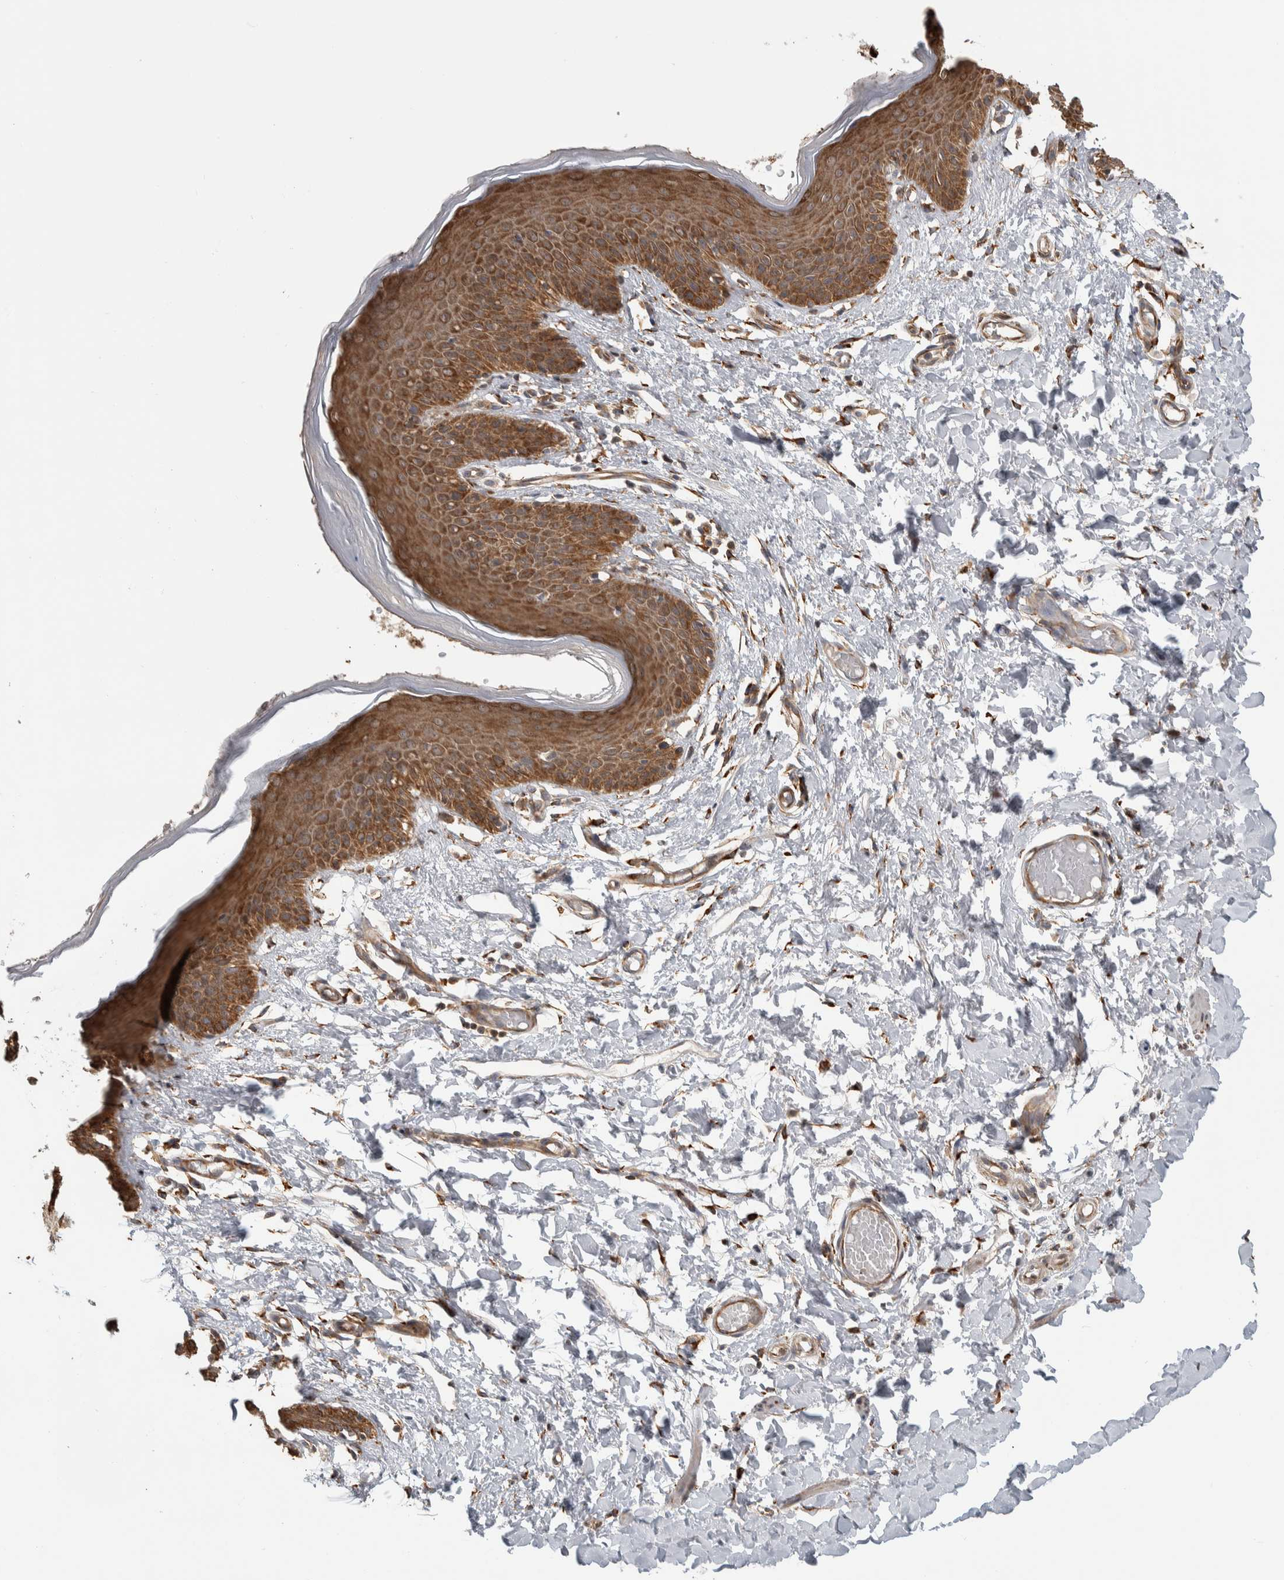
{"staining": {"intensity": "strong", "quantity": ">75%", "location": "cytoplasmic/membranous"}, "tissue": "skin", "cell_type": "Epidermal cells", "image_type": "normal", "snomed": [{"axis": "morphology", "description": "Normal tissue, NOS"}, {"axis": "topography", "description": "Vulva"}], "caption": "Epidermal cells demonstrate high levels of strong cytoplasmic/membranous positivity in about >75% of cells in benign skin. The protein is shown in brown color, while the nuclei are stained blue.", "gene": "EIF3H", "patient": {"sex": "female", "age": 66}}